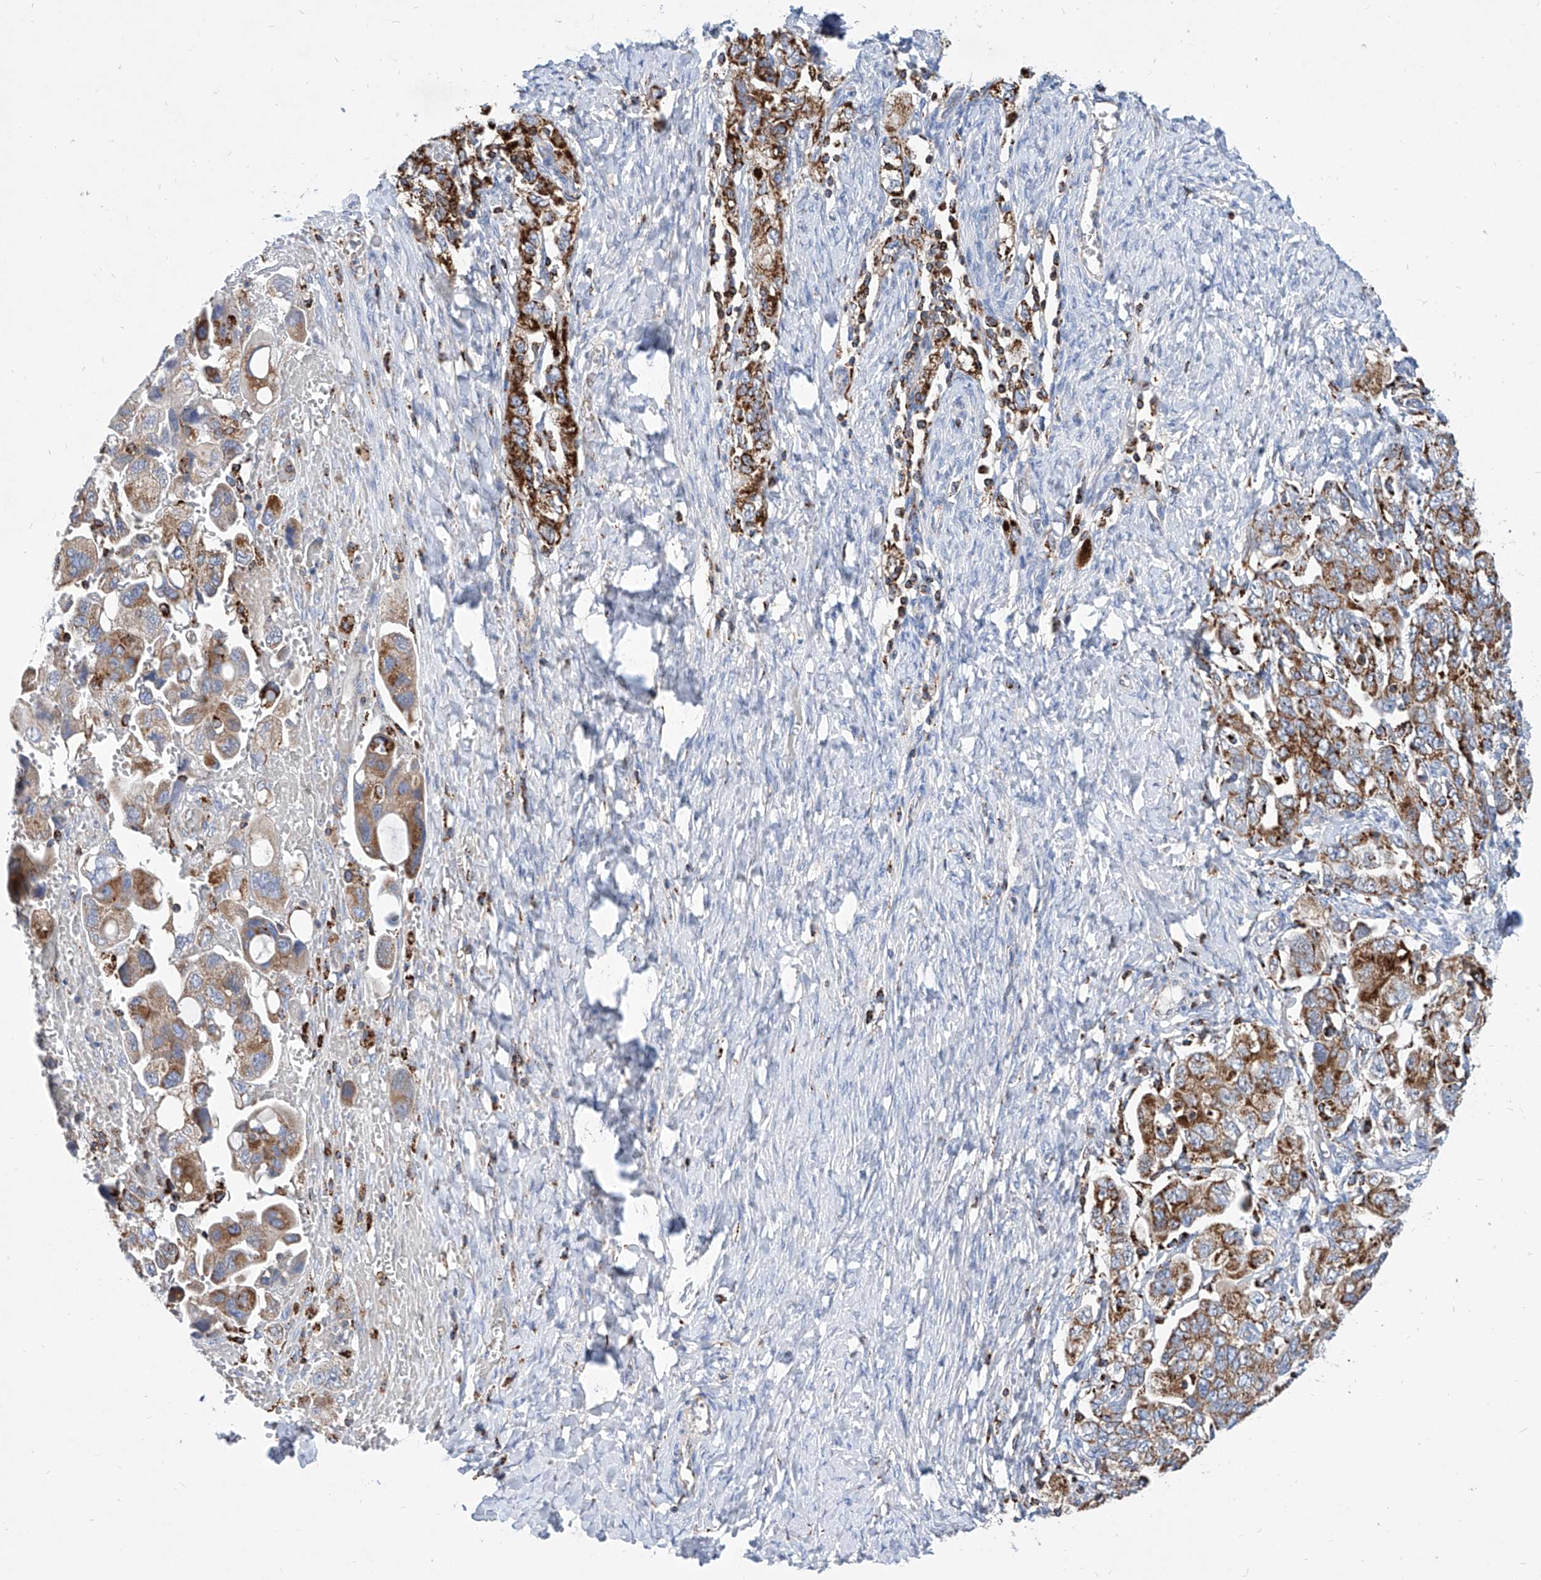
{"staining": {"intensity": "moderate", "quantity": ">75%", "location": "cytoplasmic/membranous"}, "tissue": "ovarian cancer", "cell_type": "Tumor cells", "image_type": "cancer", "snomed": [{"axis": "morphology", "description": "Carcinoma, NOS"}, {"axis": "morphology", "description": "Cystadenocarcinoma, serous, NOS"}, {"axis": "topography", "description": "Ovary"}], "caption": "Brown immunohistochemical staining in ovarian cancer (serous cystadenocarcinoma) displays moderate cytoplasmic/membranous staining in about >75% of tumor cells. (Brightfield microscopy of DAB IHC at high magnification).", "gene": "CPNE5", "patient": {"sex": "female", "age": 69}}